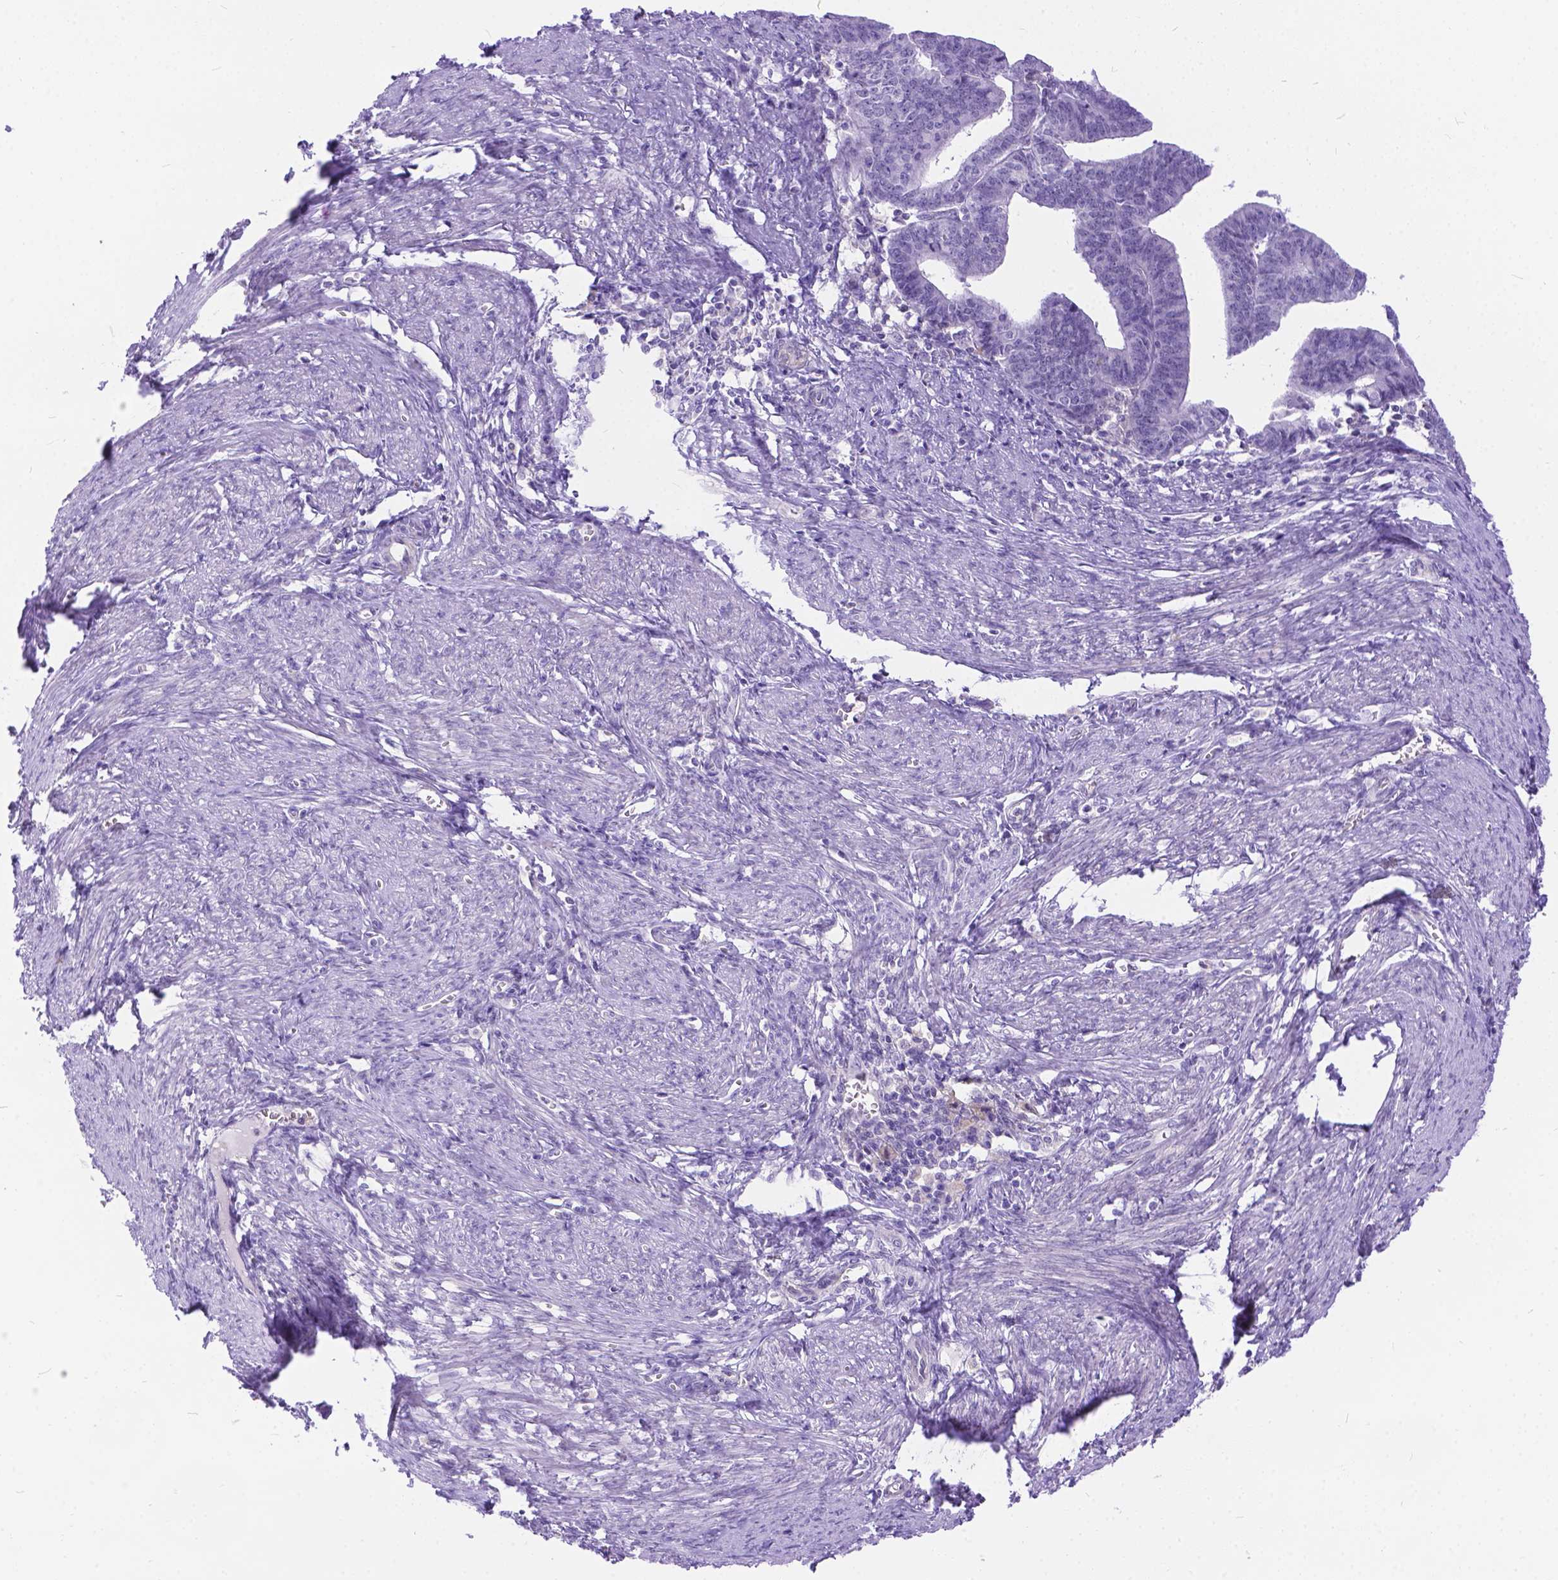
{"staining": {"intensity": "negative", "quantity": "none", "location": "none"}, "tissue": "endometrial cancer", "cell_type": "Tumor cells", "image_type": "cancer", "snomed": [{"axis": "morphology", "description": "Adenocarcinoma, NOS"}, {"axis": "topography", "description": "Endometrium"}], "caption": "This histopathology image is of endometrial cancer stained with immunohistochemistry (IHC) to label a protein in brown with the nuclei are counter-stained blue. There is no positivity in tumor cells.", "gene": "TMEM169", "patient": {"sex": "female", "age": 65}}